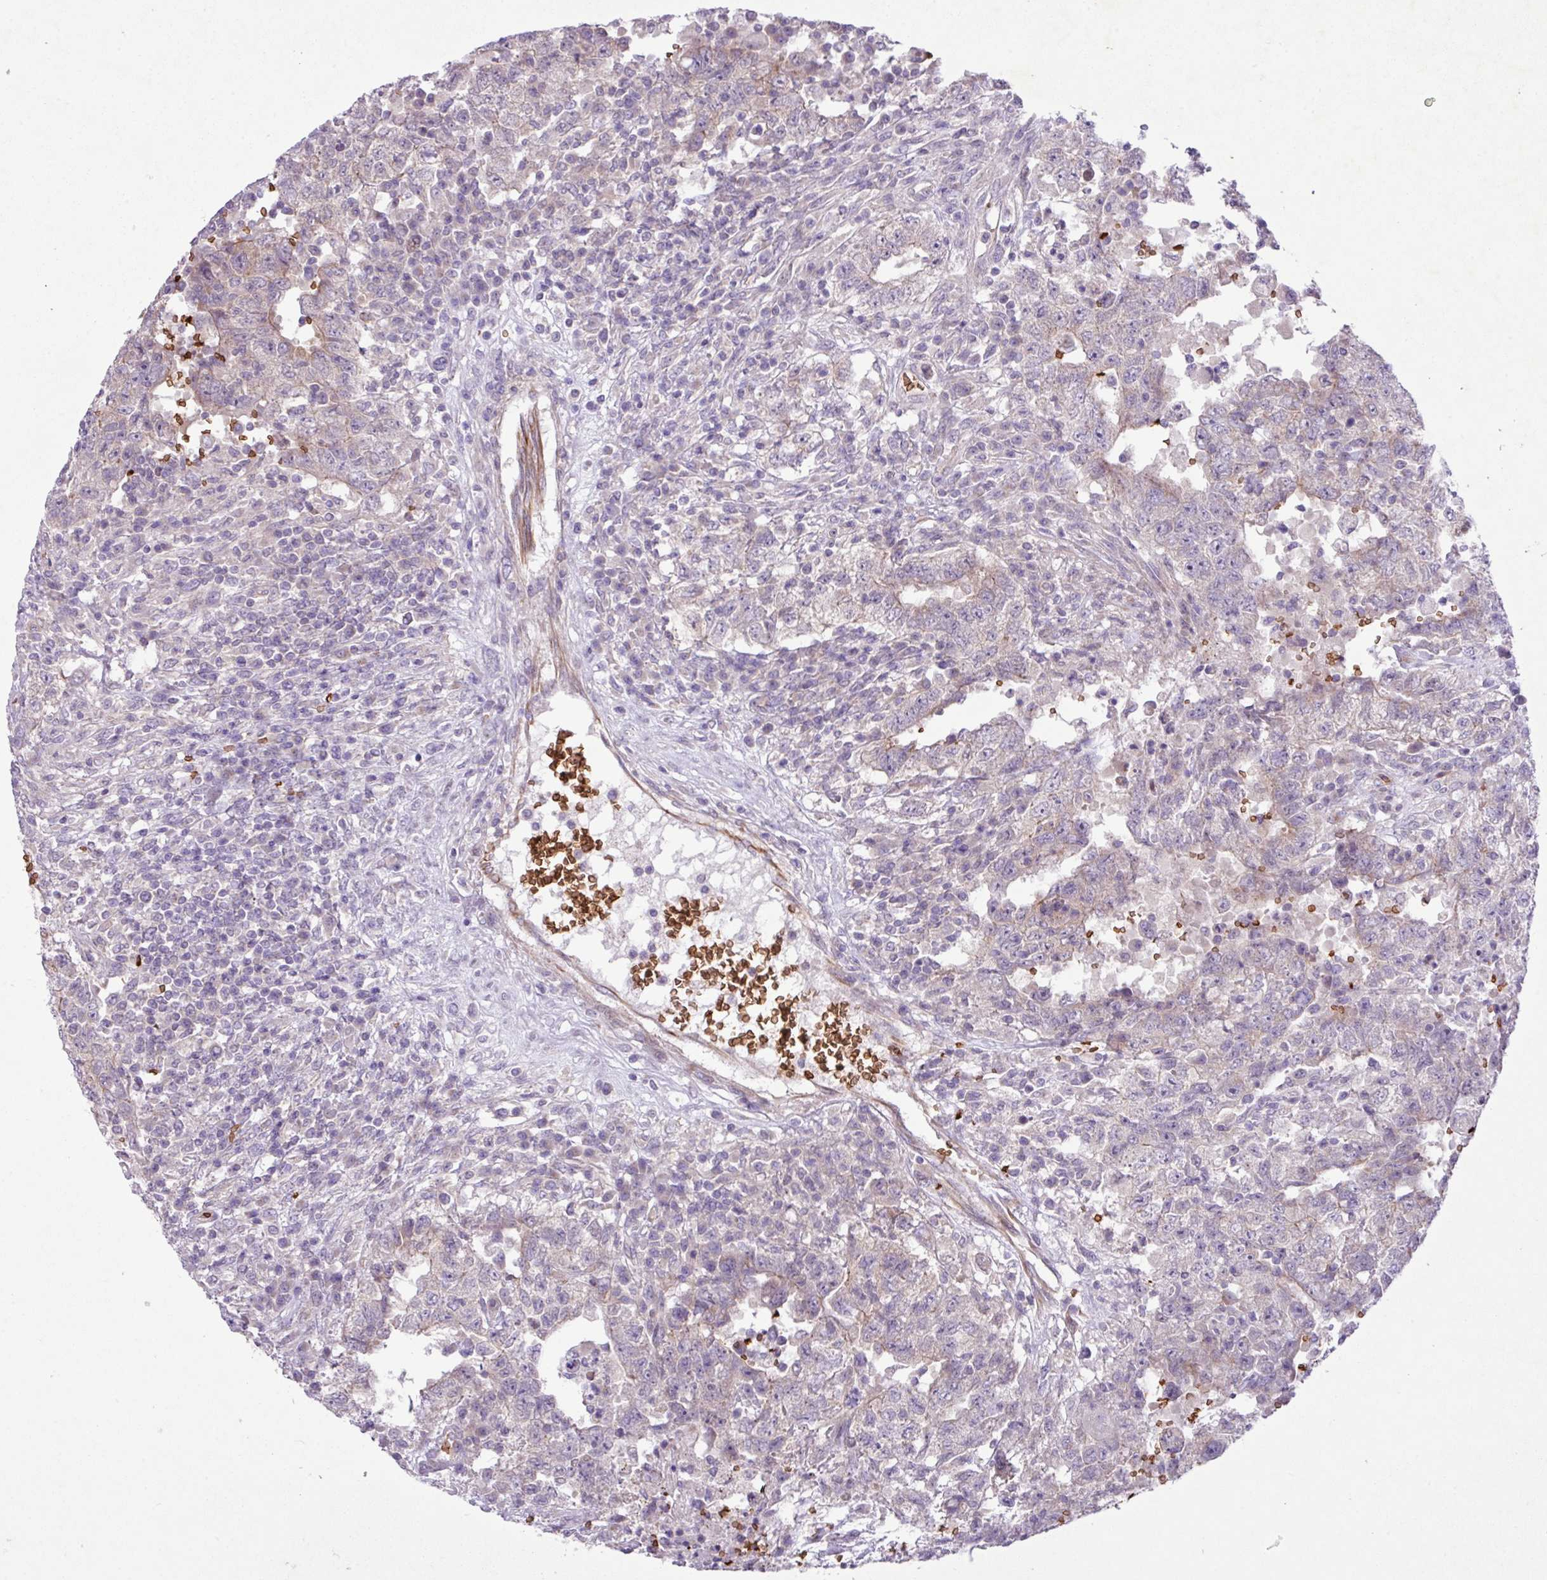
{"staining": {"intensity": "negative", "quantity": "none", "location": "none"}, "tissue": "testis cancer", "cell_type": "Tumor cells", "image_type": "cancer", "snomed": [{"axis": "morphology", "description": "Carcinoma, Embryonal, NOS"}, {"axis": "topography", "description": "Testis"}], "caption": "Tumor cells are negative for protein expression in human testis cancer.", "gene": "RAD21L1", "patient": {"sex": "male", "age": 26}}